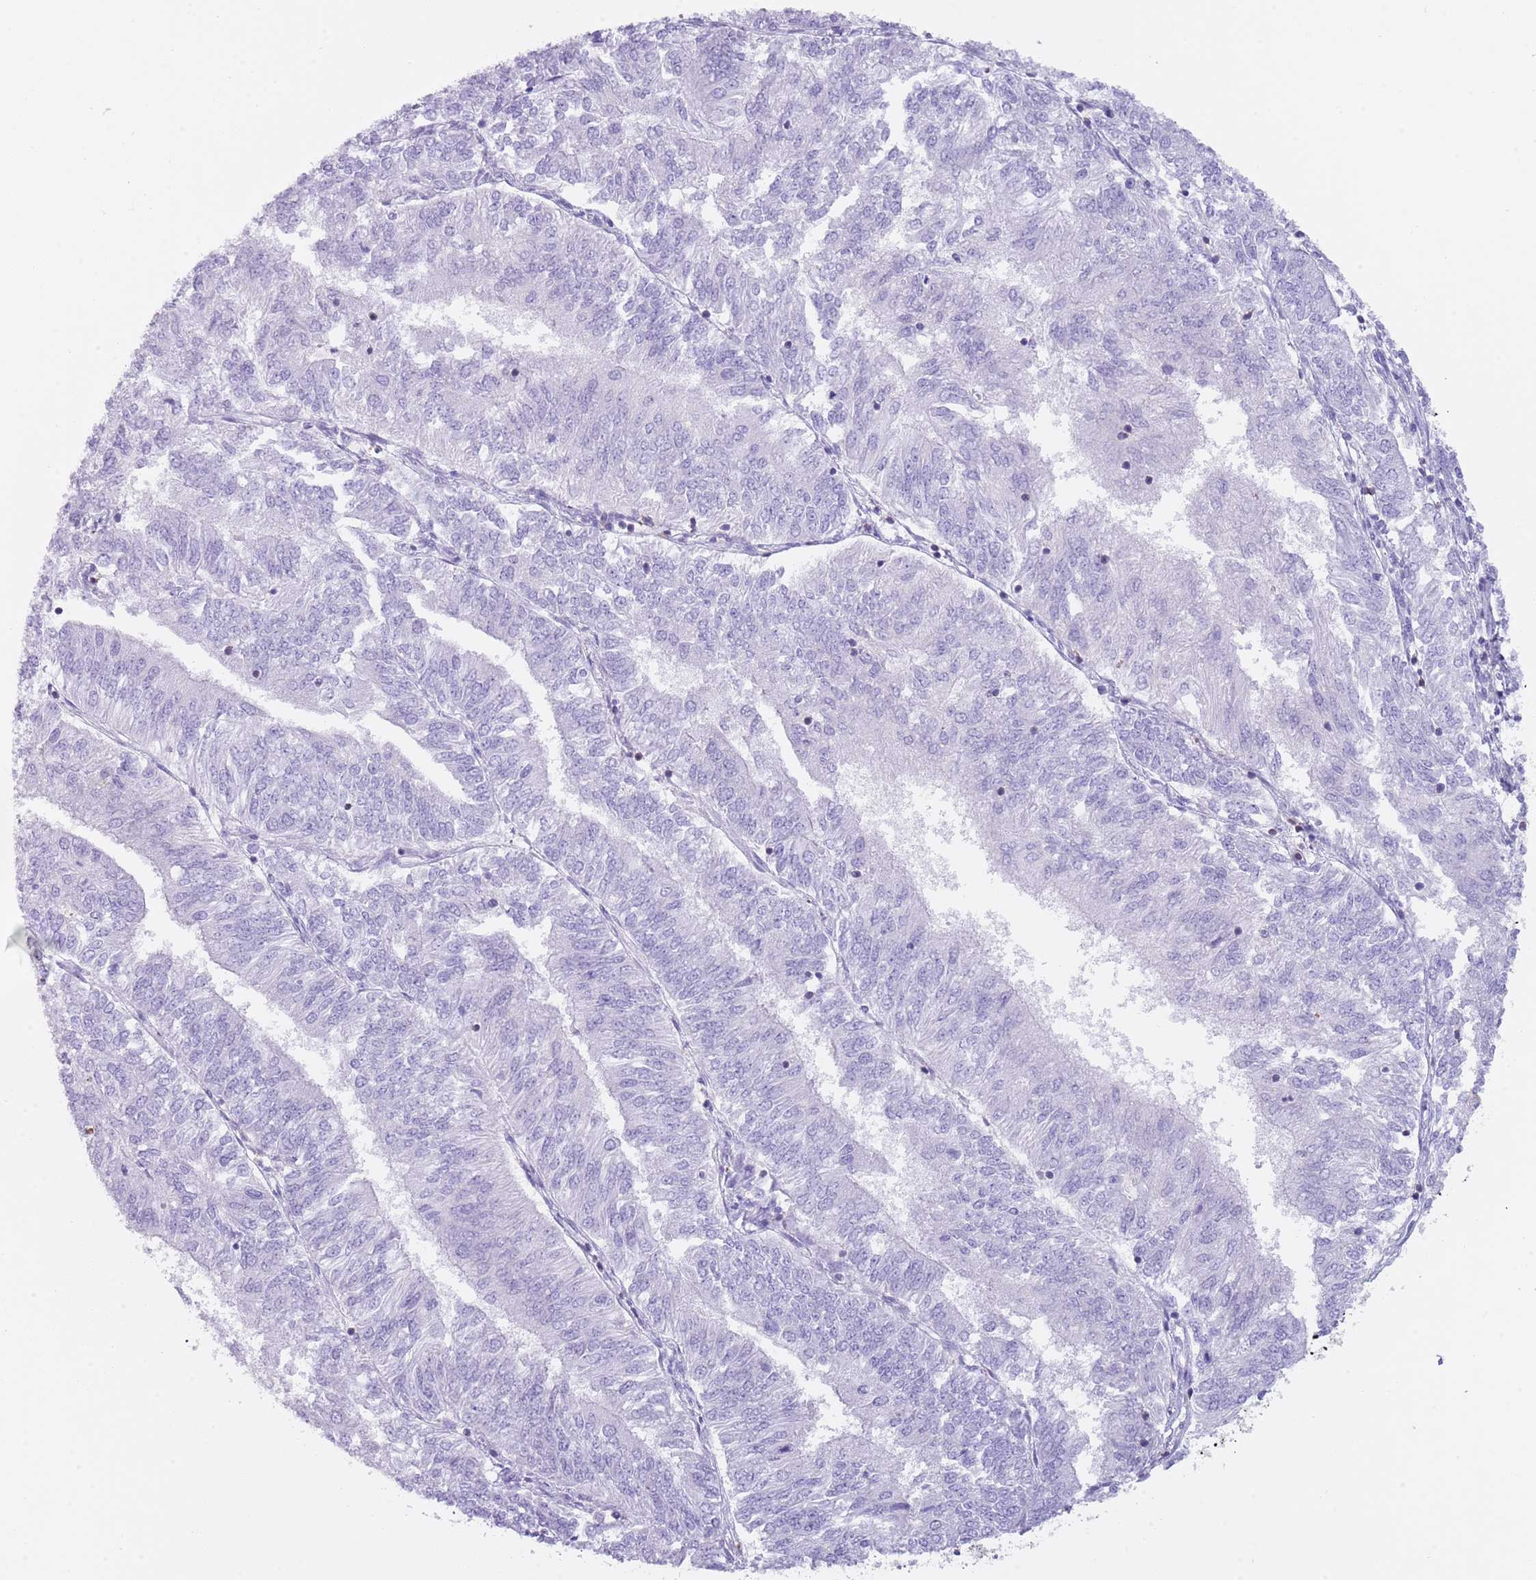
{"staining": {"intensity": "negative", "quantity": "none", "location": "none"}, "tissue": "endometrial cancer", "cell_type": "Tumor cells", "image_type": "cancer", "snomed": [{"axis": "morphology", "description": "Adenocarcinoma, NOS"}, {"axis": "topography", "description": "Endometrium"}], "caption": "The photomicrograph displays no staining of tumor cells in endometrial adenocarcinoma.", "gene": "NBPF20", "patient": {"sex": "female", "age": 58}}